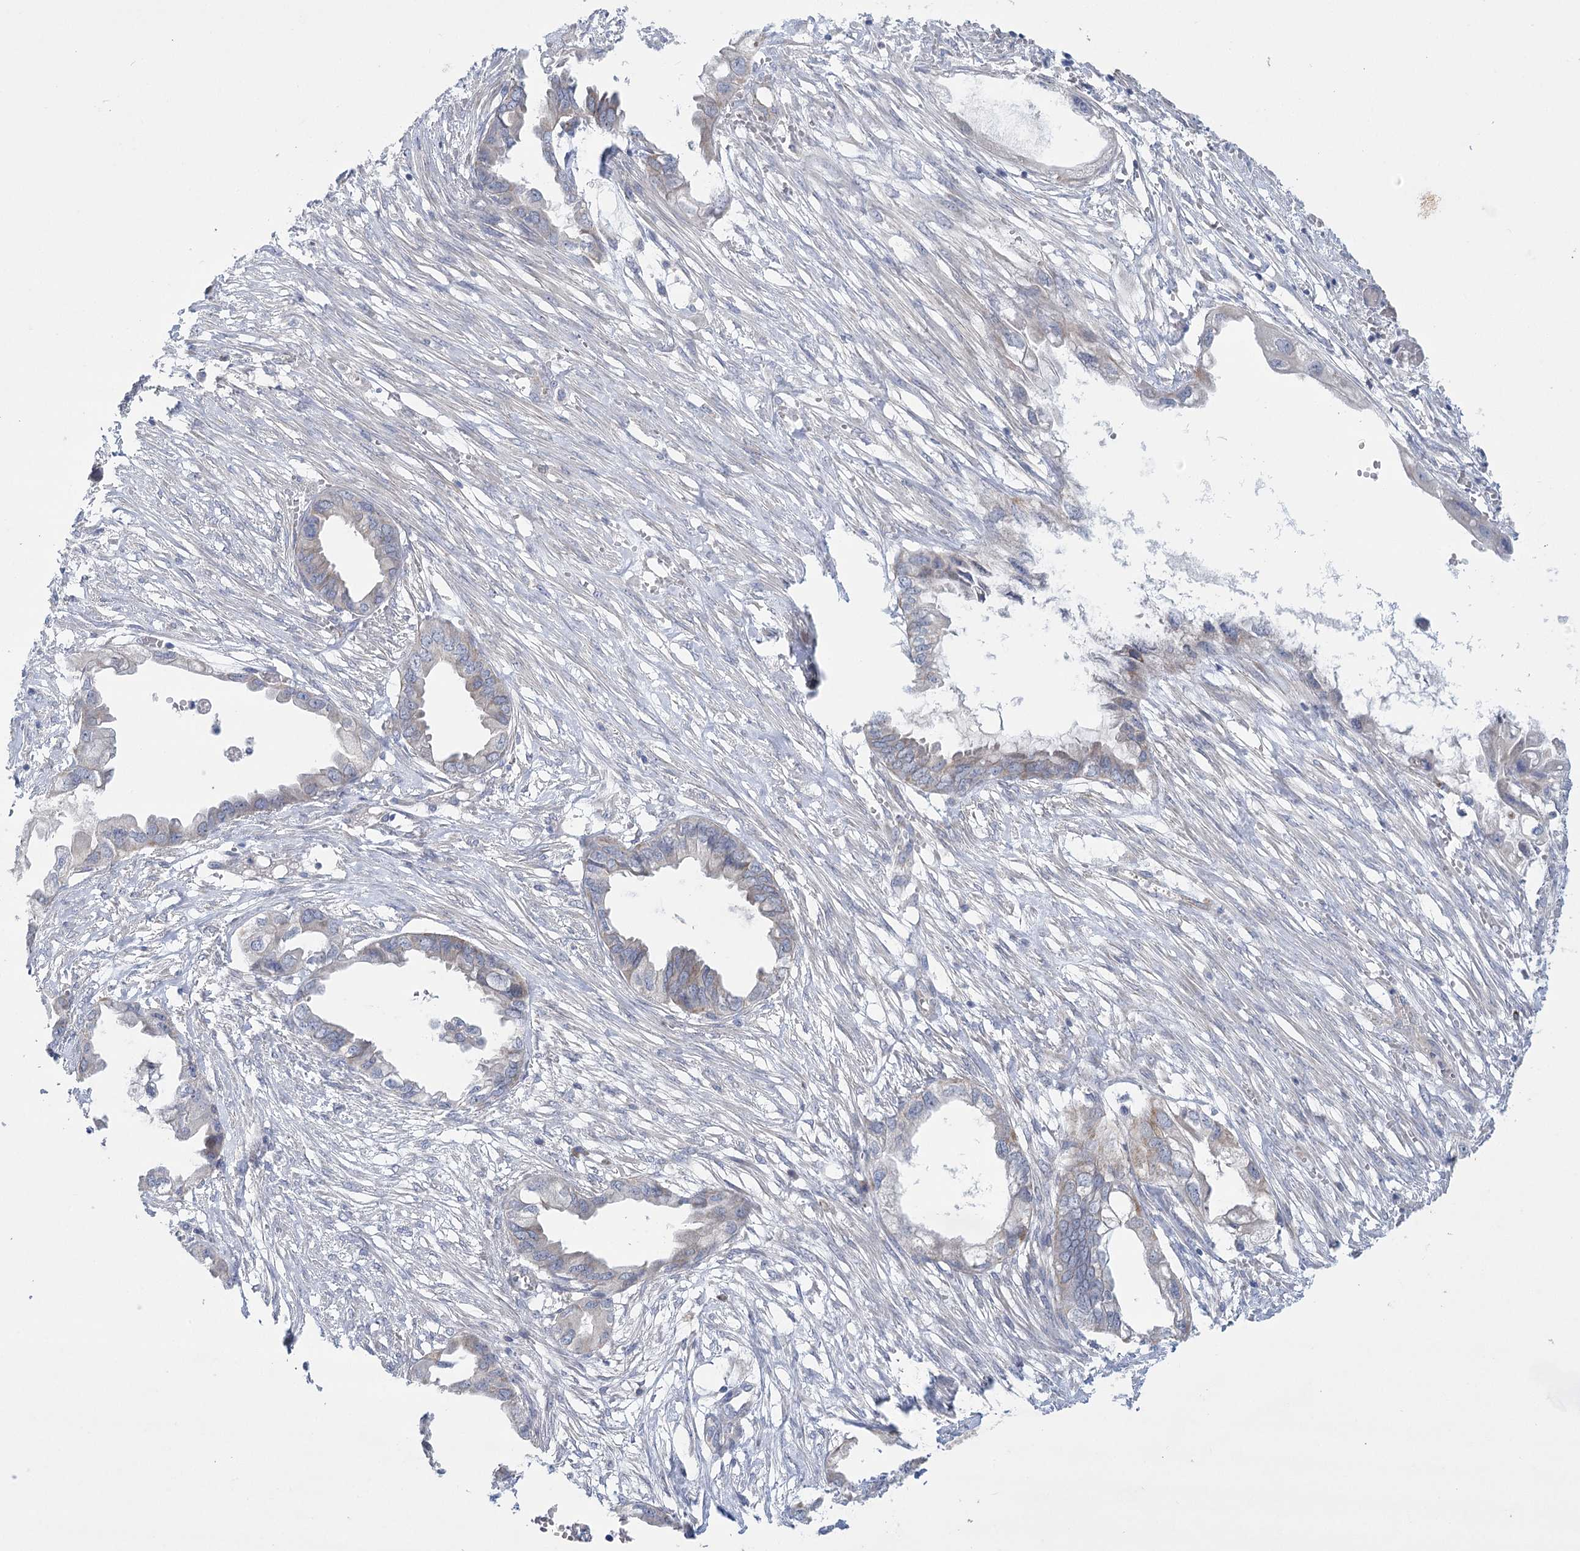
{"staining": {"intensity": "negative", "quantity": "none", "location": "none"}, "tissue": "endometrial cancer", "cell_type": "Tumor cells", "image_type": "cancer", "snomed": [{"axis": "morphology", "description": "Adenocarcinoma, NOS"}, {"axis": "morphology", "description": "Adenocarcinoma, metastatic, NOS"}, {"axis": "topography", "description": "Adipose tissue"}, {"axis": "topography", "description": "Endometrium"}], "caption": "Histopathology image shows no significant protein staining in tumor cells of endometrial cancer (adenocarcinoma).", "gene": "DHTKD1", "patient": {"sex": "female", "age": 67}}